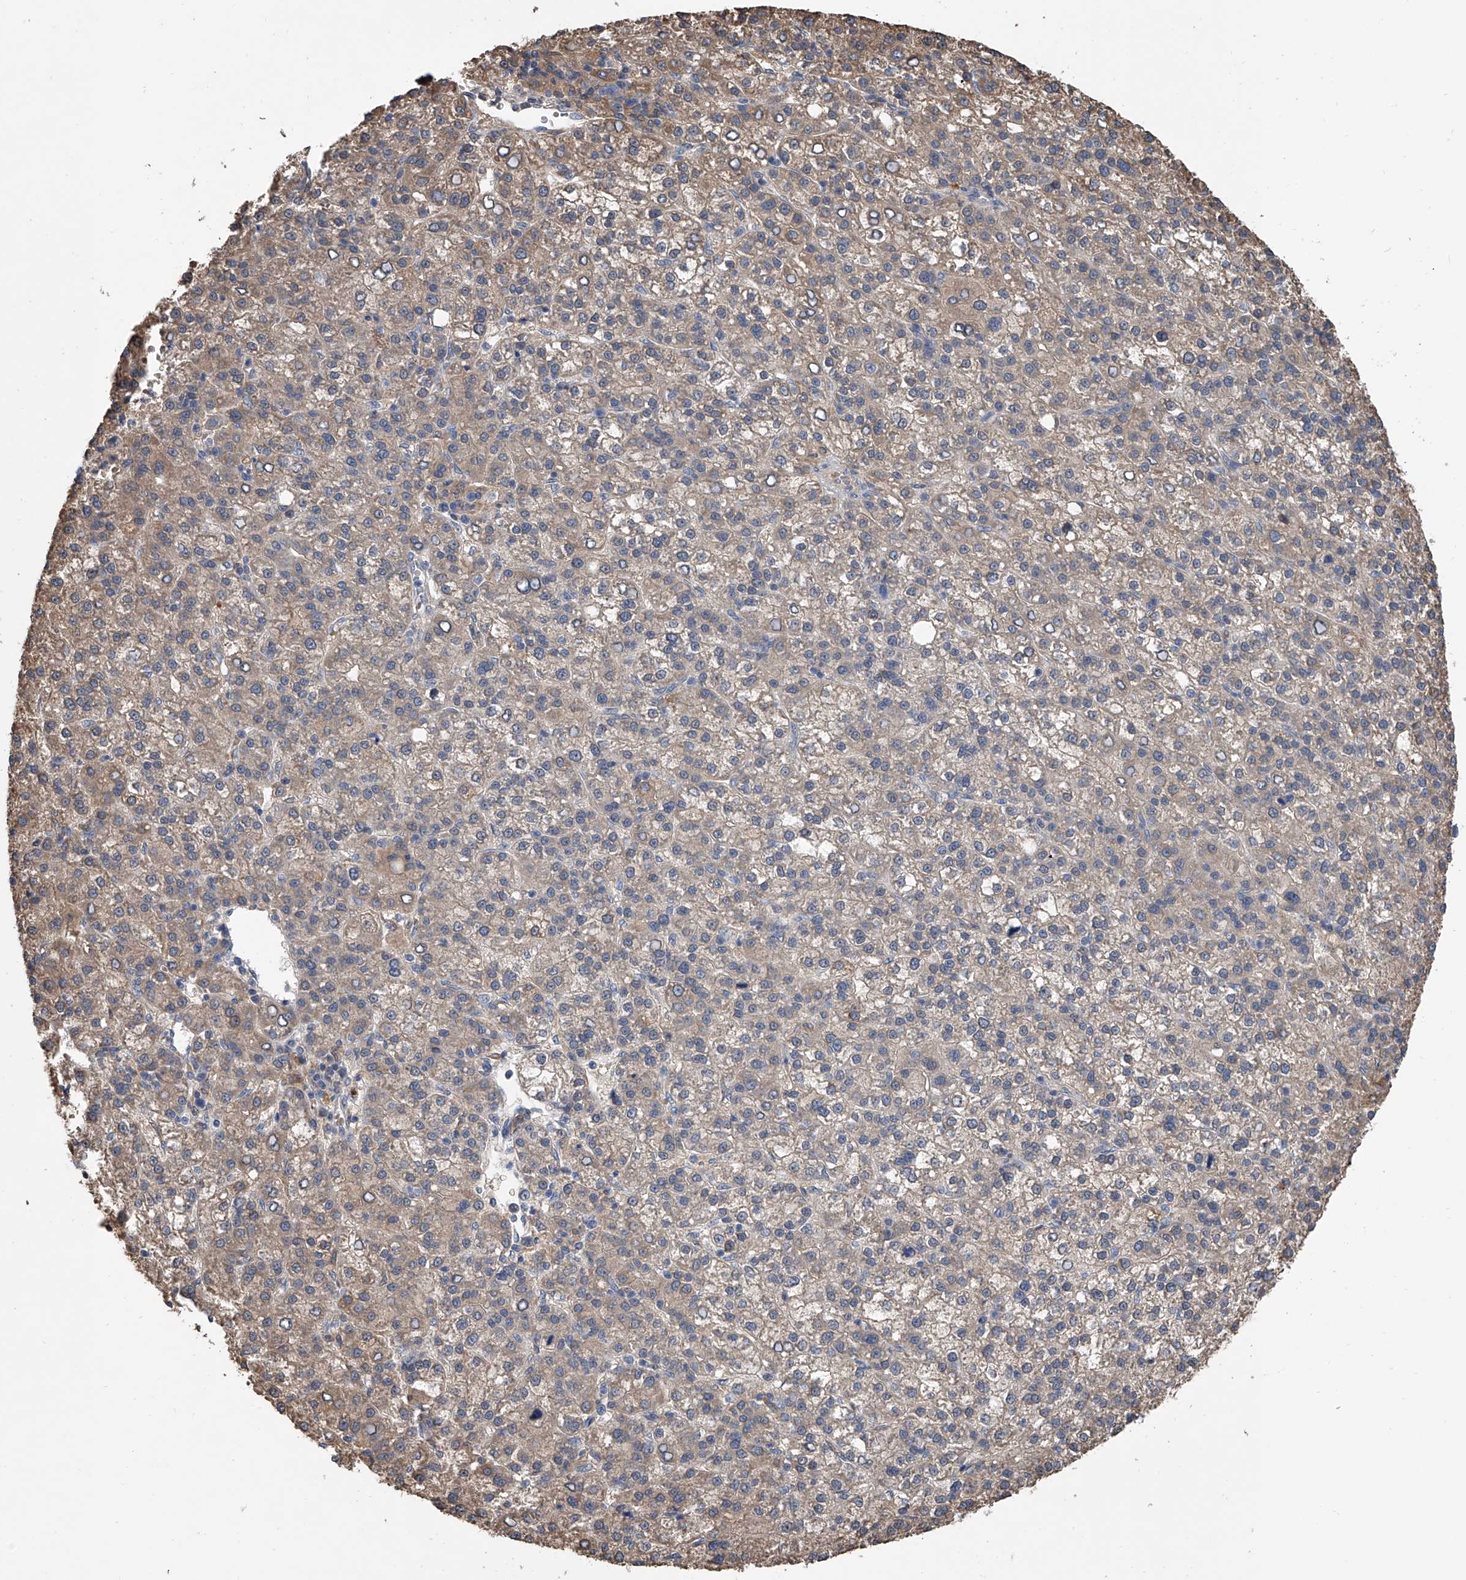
{"staining": {"intensity": "weak", "quantity": "25%-75%", "location": "cytoplasmic/membranous"}, "tissue": "liver cancer", "cell_type": "Tumor cells", "image_type": "cancer", "snomed": [{"axis": "morphology", "description": "Carcinoma, Hepatocellular, NOS"}, {"axis": "topography", "description": "Liver"}], "caption": "High-magnification brightfield microscopy of liver cancer stained with DAB (3,3'-diaminobenzidine) (brown) and counterstained with hematoxylin (blue). tumor cells exhibit weak cytoplasmic/membranous staining is seen in about25%-75% of cells. The protein is stained brown, and the nuclei are stained in blue (DAB IHC with brightfield microscopy, high magnification).", "gene": "DOCK9", "patient": {"sex": "female", "age": 58}}